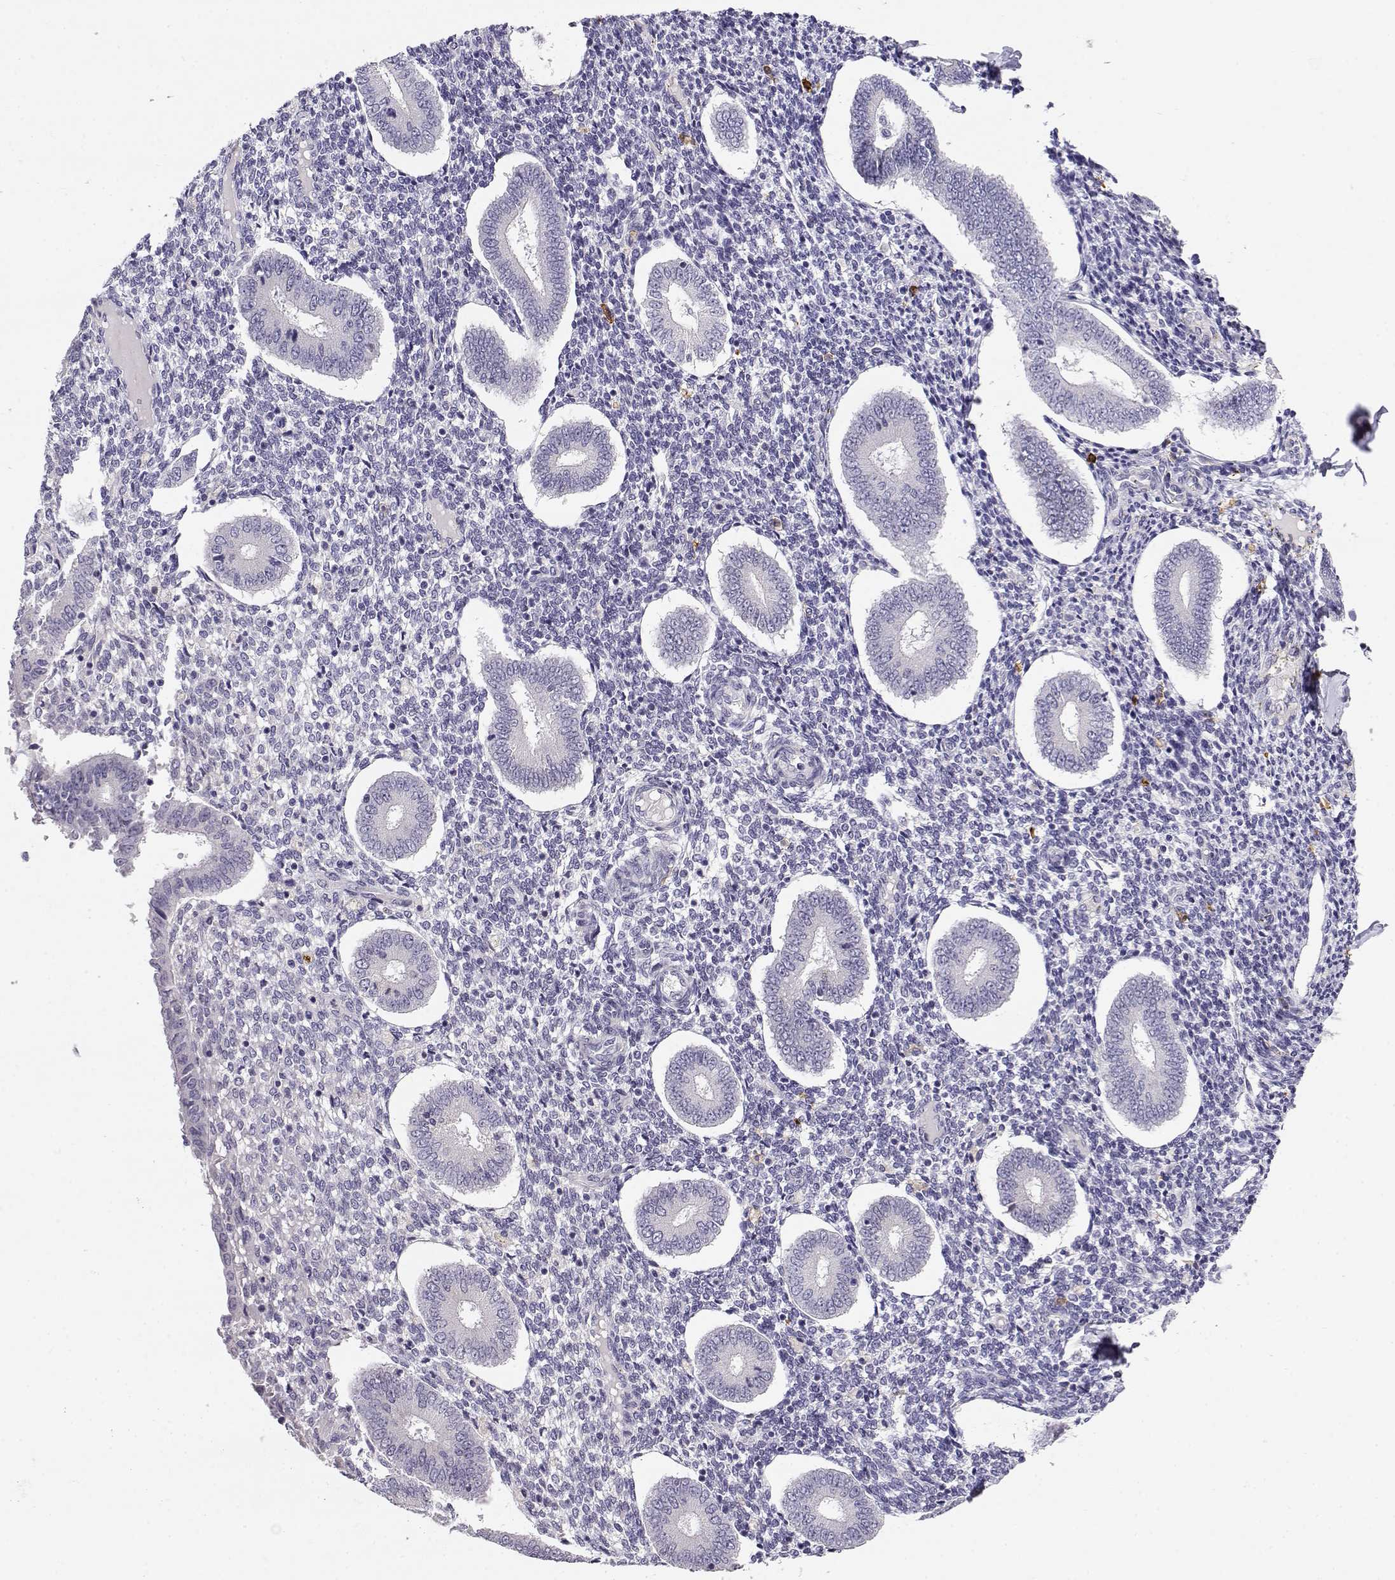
{"staining": {"intensity": "negative", "quantity": "none", "location": "none"}, "tissue": "endometrium", "cell_type": "Cells in endometrial stroma", "image_type": "normal", "snomed": [{"axis": "morphology", "description": "Normal tissue, NOS"}, {"axis": "topography", "description": "Endometrium"}], "caption": "Photomicrograph shows no significant protein positivity in cells in endometrial stroma of normal endometrium. (Immunohistochemistry (ihc), brightfield microscopy, high magnification).", "gene": "ENDOU", "patient": {"sex": "female", "age": 40}}